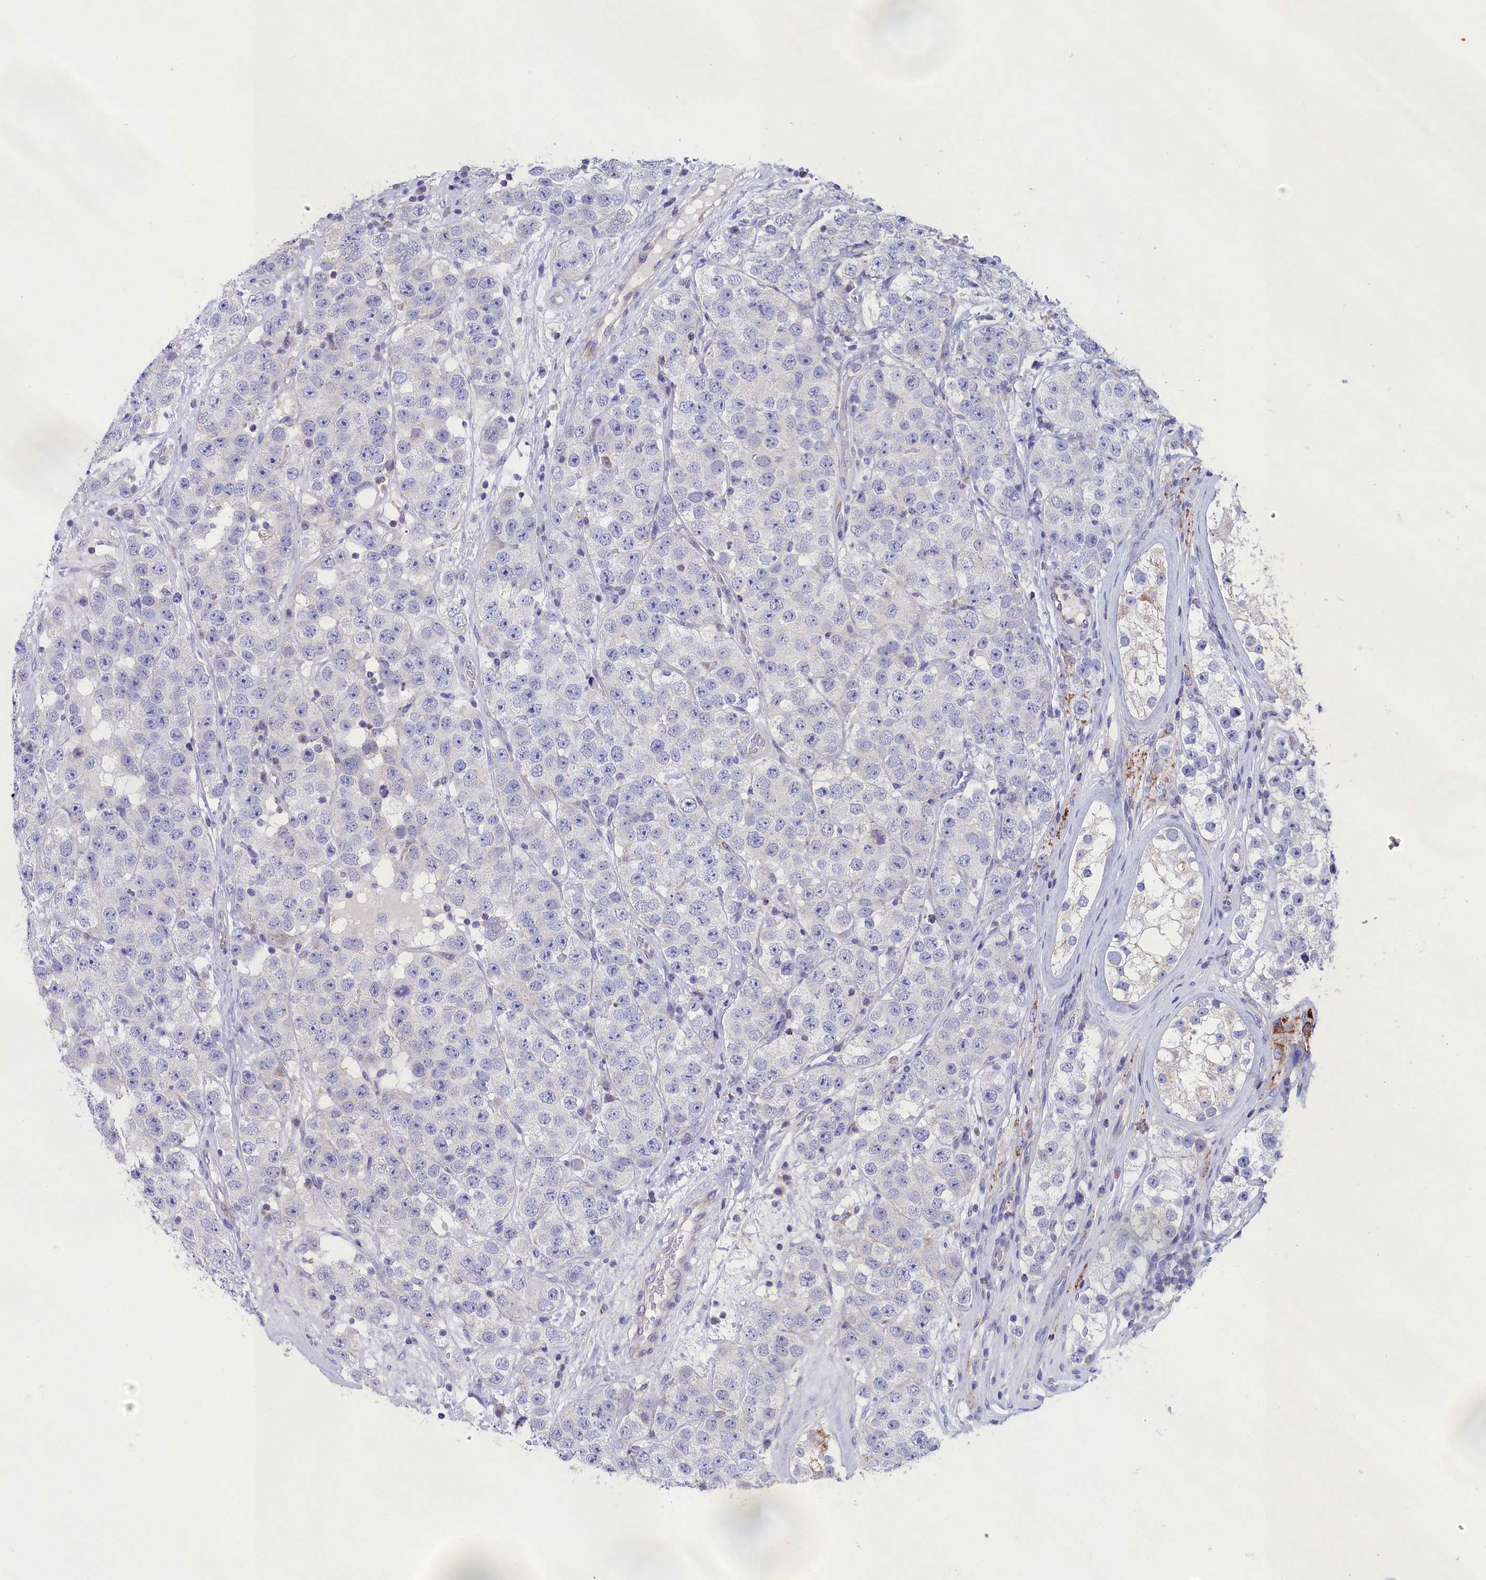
{"staining": {"intensity": "negative", "quantity": "none", "location": "none"}, "tissue": "testis cancer", "cell_type": "Tumor cells", "image_type": "cancer", "snomed": [{"axis": "morphology", "description": "Seminoma, NOS"}, {"axis": "topography", "description": "Testis"}], "caption": "Human testis seminoma stained for a protein using immunohistochemistry (IHC) demonstrates no staining in tumor cells.", "gene": "PRDM12", "patient": {"sex": "male", "age": 28}}